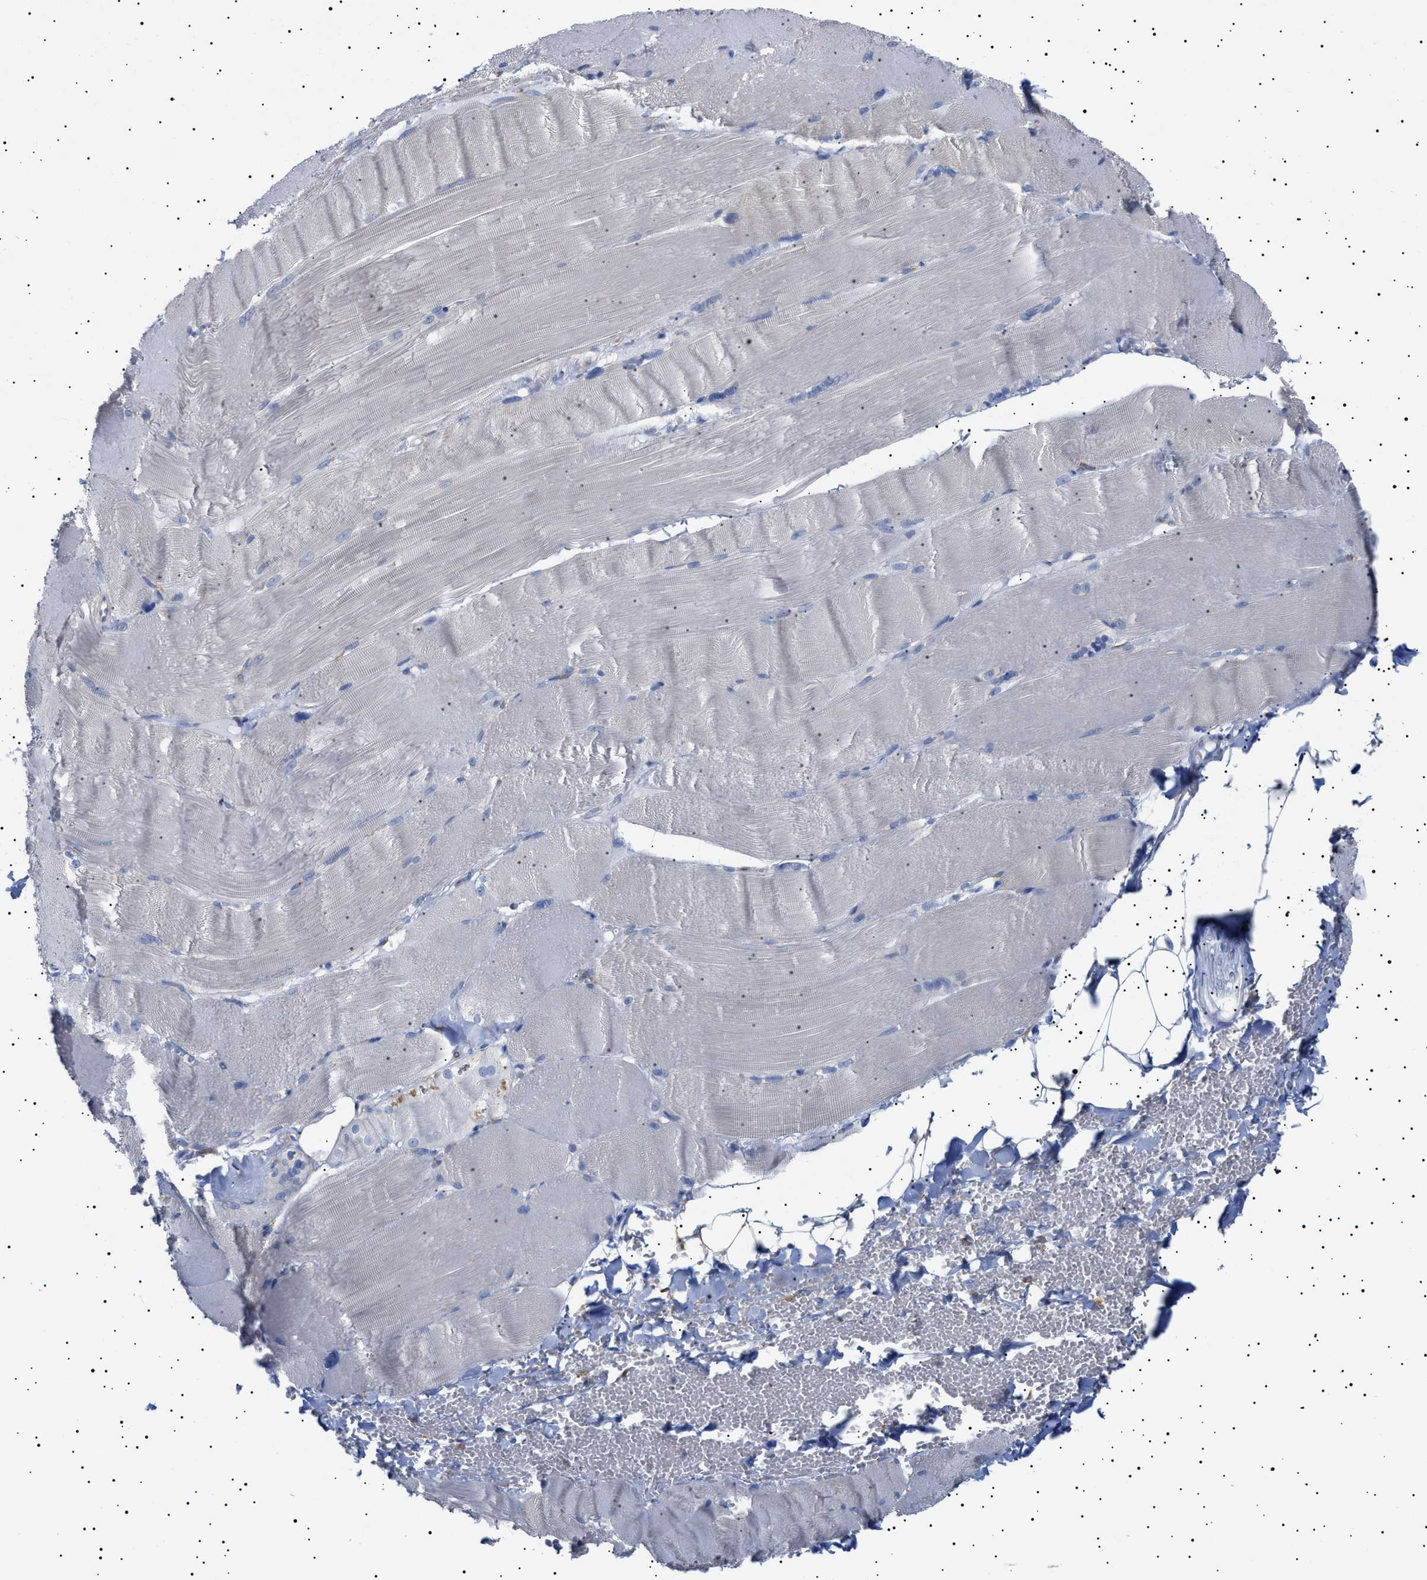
{"staining": {"intensity": "negative", "quantity": "none", "location": "none"}, "tissue": "skeletal muscle", "cell_type": "Myocytes", "image_type": "normal", "snomed": [{"axis": "morphology", "description": "Normal tissue, NOS"}, {"axis": "topography", "description": "Skin"}, {"axis": "topography", "description": "Skeletal muscle"}], "caption": "An image of skeletal muscle stained for a protein demonstrates no brown staining in myocytes.", "gene": "ERCC6L2", "patient": {"sex": "male", "age": 83}}